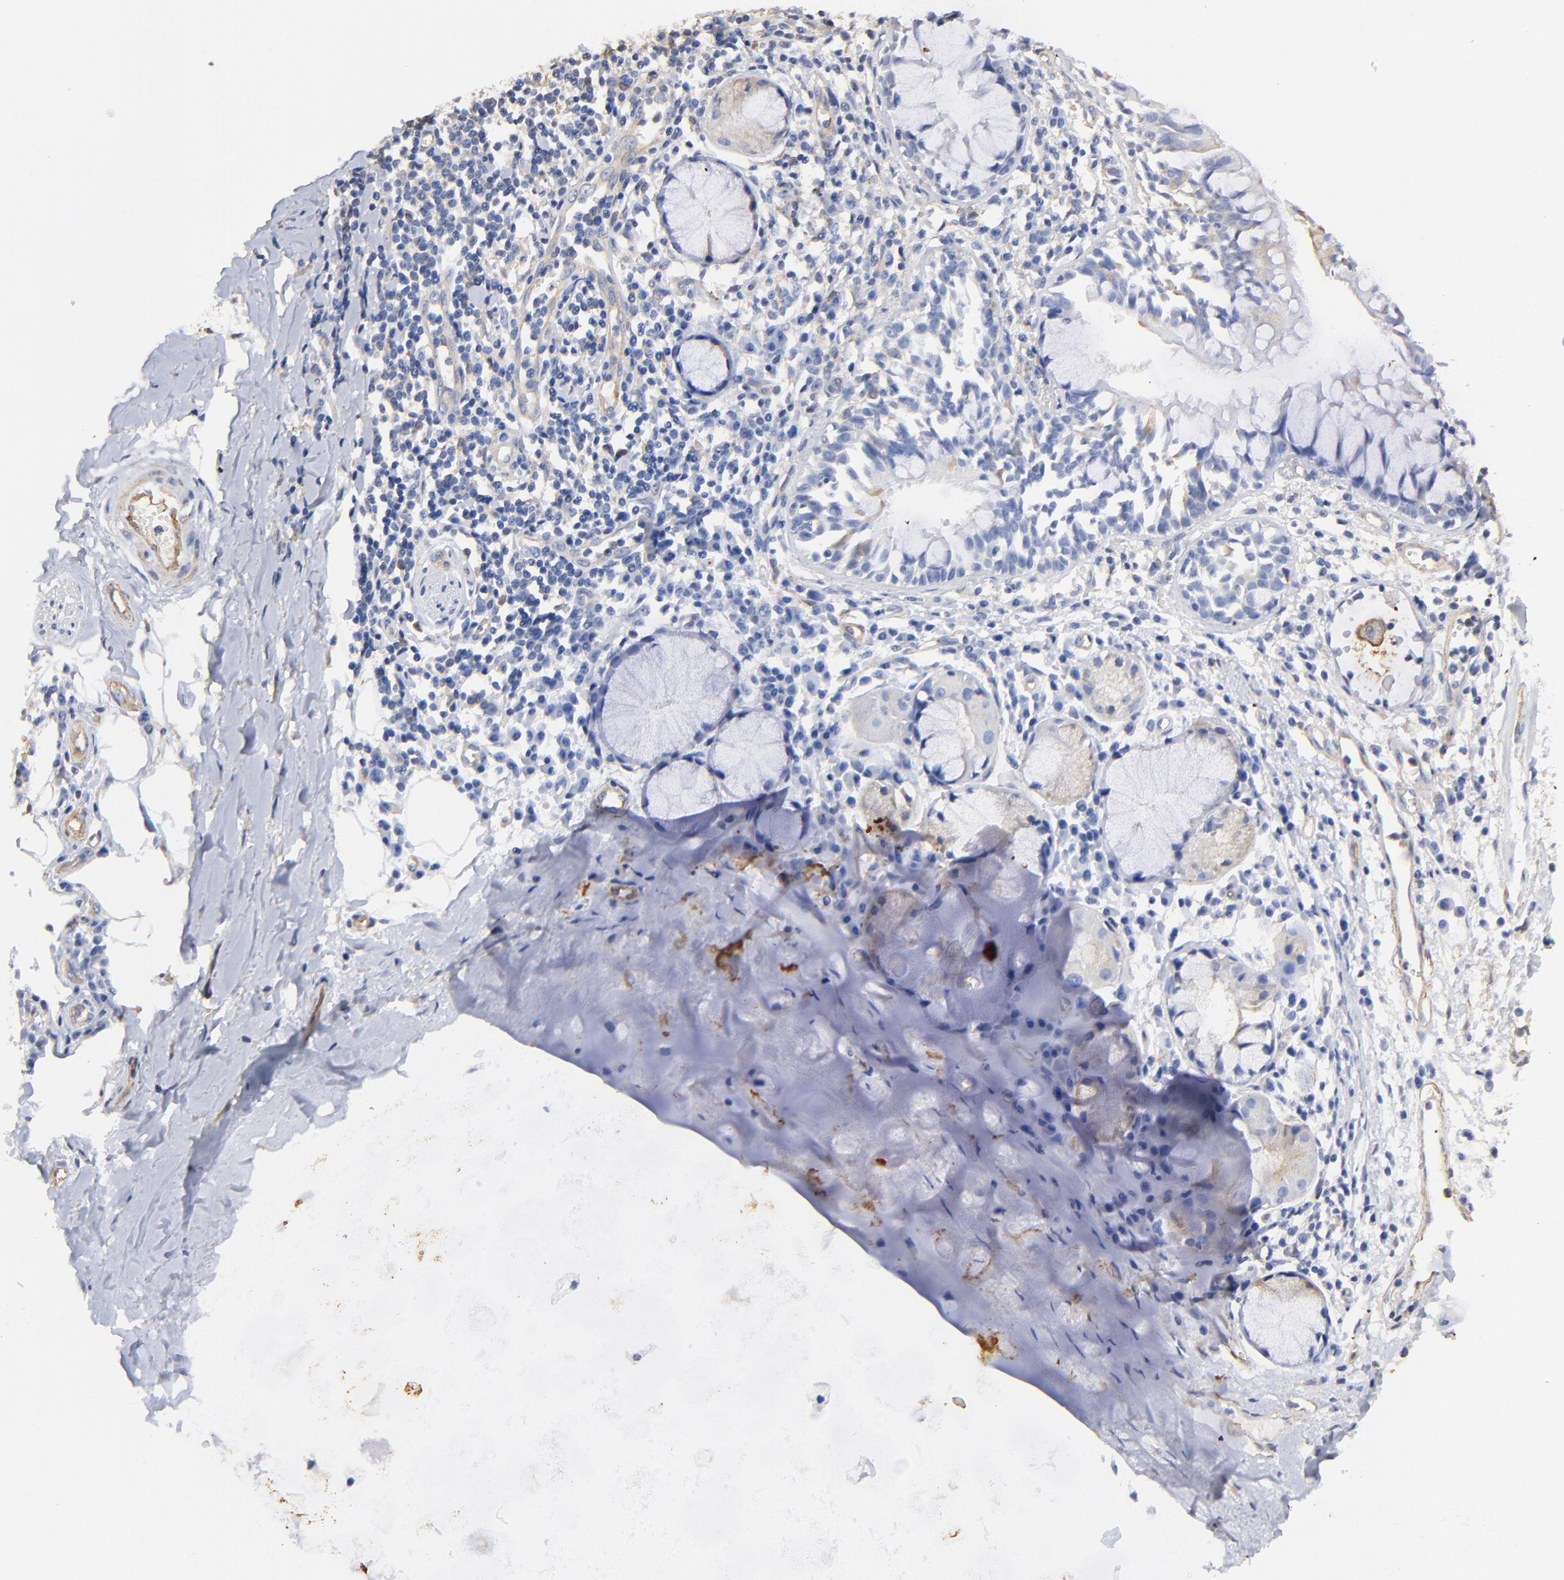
{"staining": {"intensity": "negative", "quantity": "none", "location": "none"}, "tissue": "adipose tissue", "cell_type": "Adipocytes", "image_type": "normal", "snomed": [{"axis": "morphology", "description": "Normal tissue, NOS"}, {"axis": "morphology", "description": "Adenocarcinoma, NOS"}, {"axis": "topography", "description": "Cartilage tissue"}, {"axis": "topography", "description": "Bronchus"}, {"axis": "topography", "description": "Lung"}], "caption": "This is a histopathology image of immunohistochemistry (IHC) staining of benign adipose tissue, which shows no positivity in adipocytes.", "gene": "TAGLN2", "patient": {"sex": "female", "age": 67}}